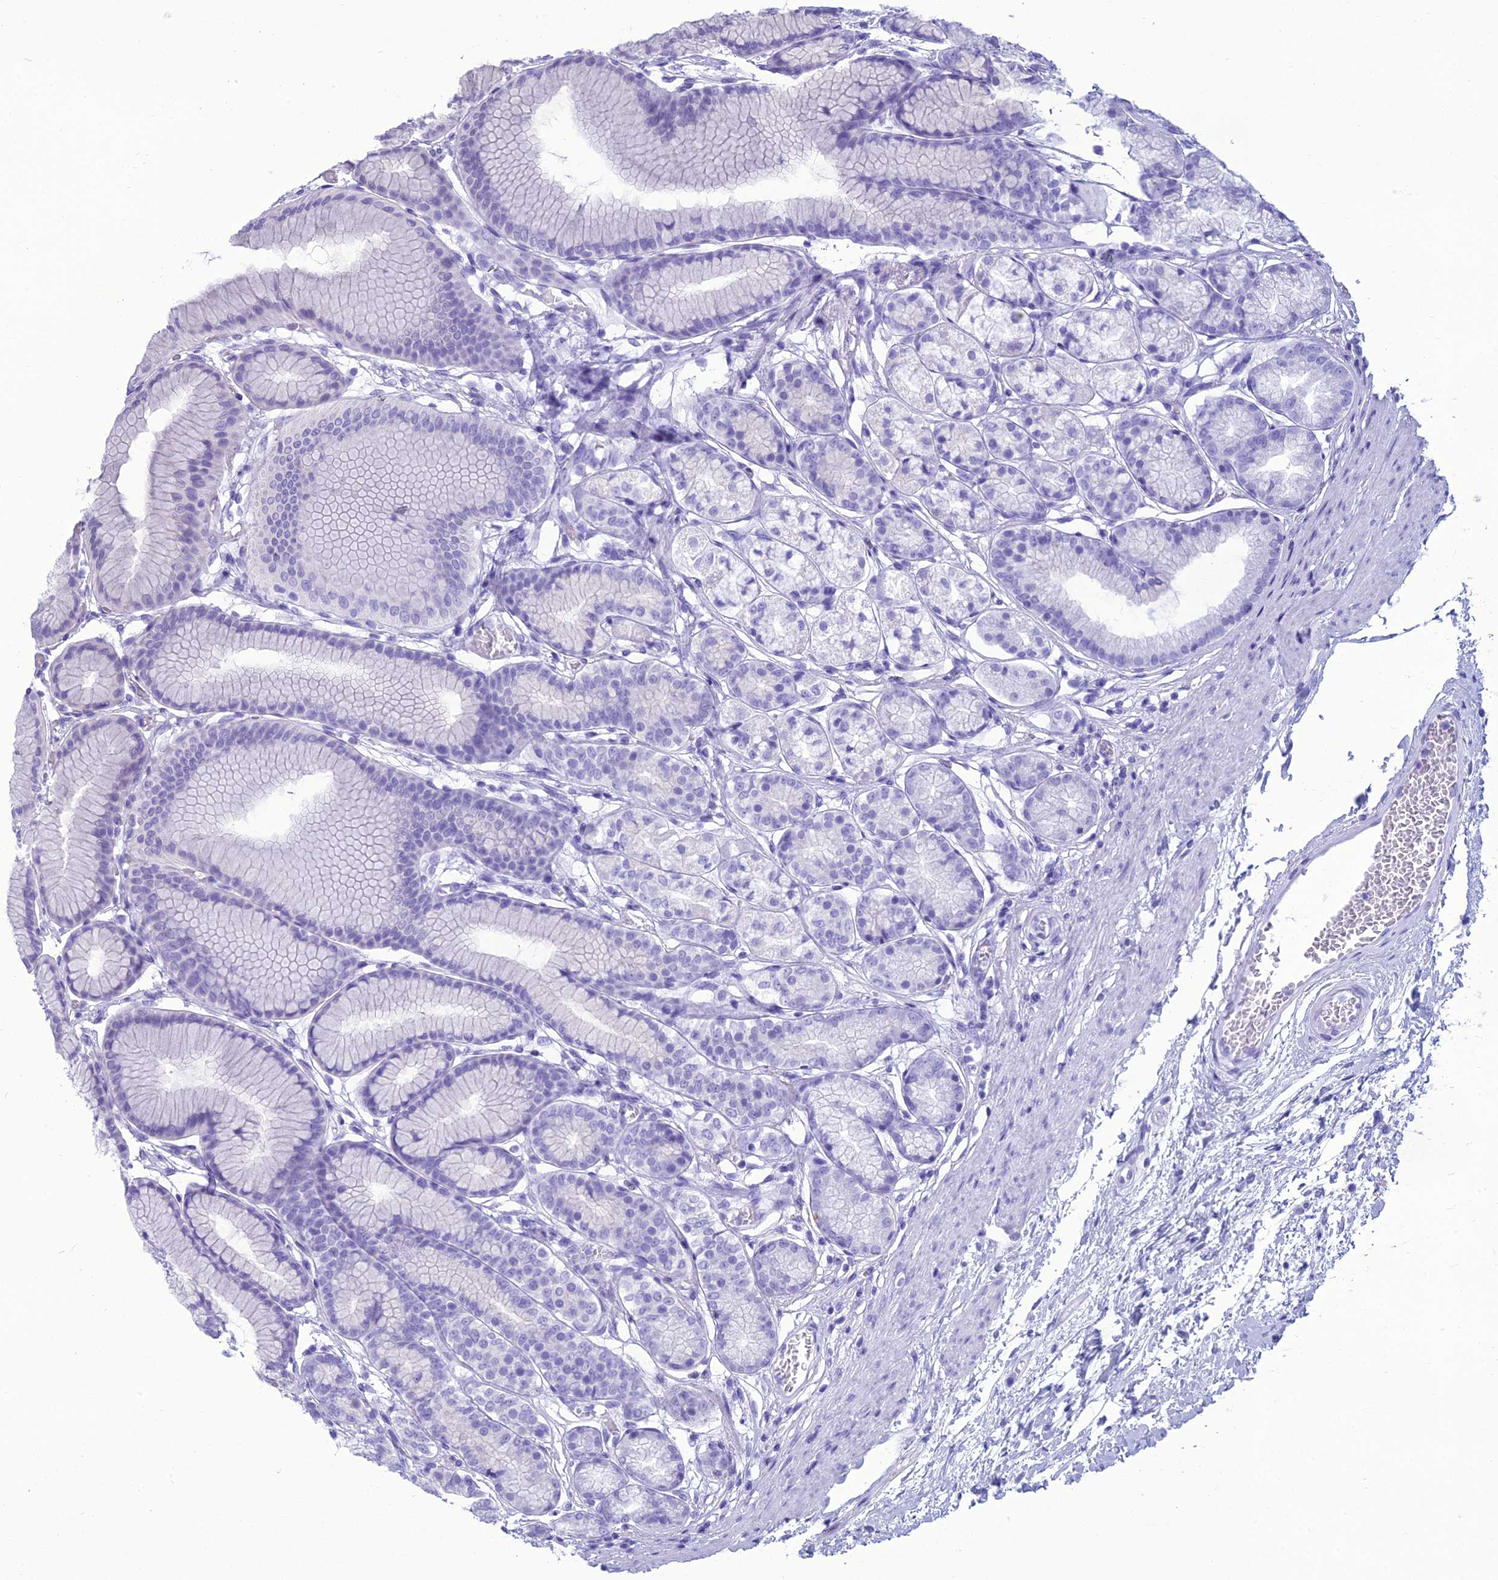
{"staining": {"intensity": "negative", "quantity": "none", "location": "none"}, "tissue": "stomach", "cell_type": "Glandular cells", "image_type": "normal", "snomed": [{"axis": "morphology", "description": "Normal tissue, NOS"}, {"axis": "morphology", "description": "Adenocarcinoma, NOS"}, {"axis": "morphology", "description": "Adenocarcinoma, High grade"}, {"axis": "topography", "description": "Stomach, upper"}, {"axis": "topography", "description": "Stomach"}], "caption": "IHC histopathology image of benign stomach stained for a protein (brown), which displays no expression in glandular cells. (Immunohistochemistry, brightfield microscopy, high magnification).", "gene": "ANKS4B", "patient": {"sex": "female", "age": 65}}